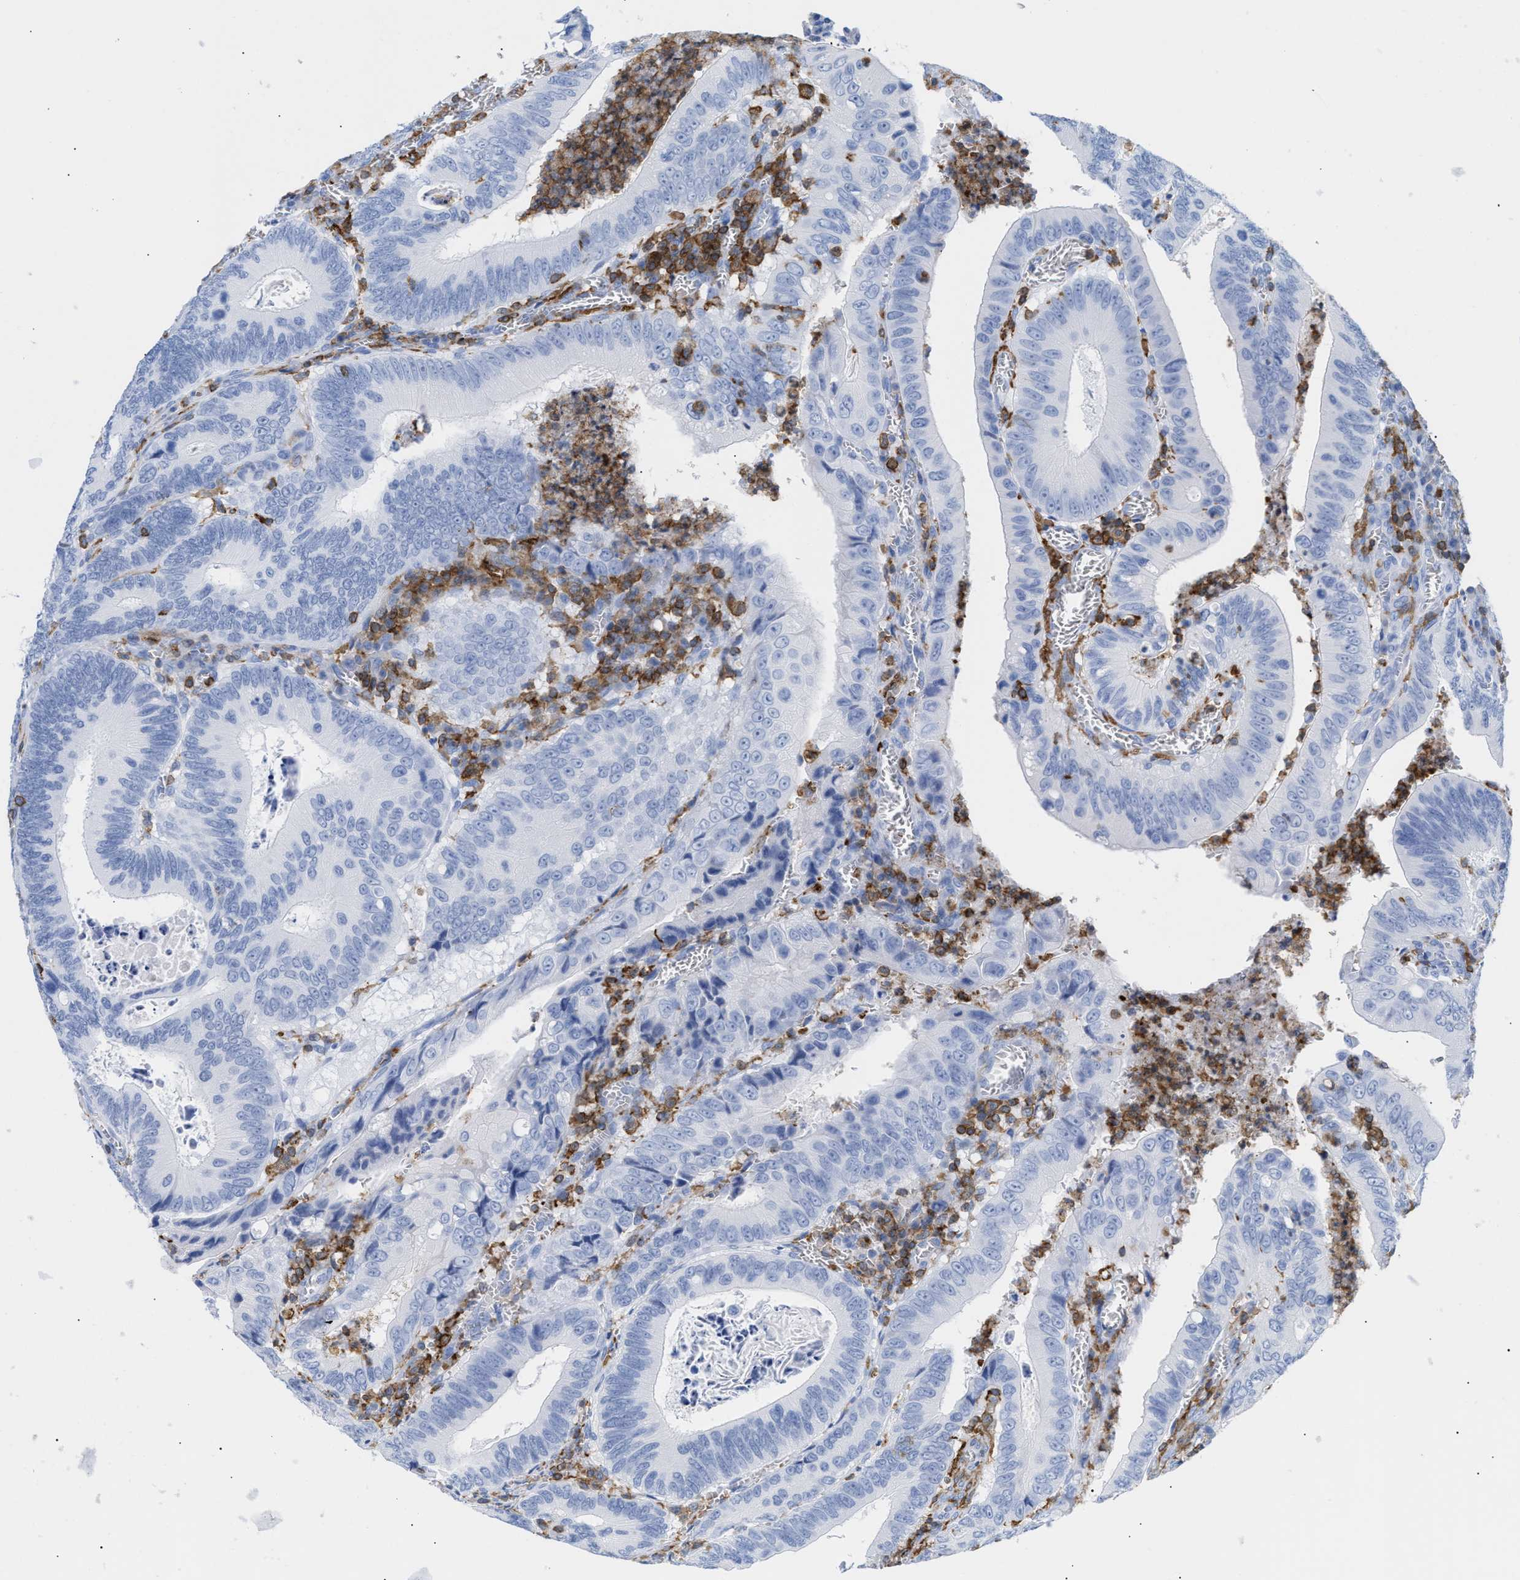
{"staining": {"intensity": "negative", "quantity": "none", "location": "none"}, "tissue": "colorectal cancer", "cell_type": "Tumor cells", "image_type": "cancer", "snomed": [{"axis": "morphology", "description": "Inflammation, NOS"}, {"axis": "morphology", "description": "Adenocarcinoma, NOS"}, {"axis": "topography", "description": "Colon"}], "caption": "Immunohistochemical staining of human adenocarcinoma (colorectal) demonstrates no significant positivity in tumor cells.", "gene": "LCP1", "patient": {"sex": "male", "age": 72}}